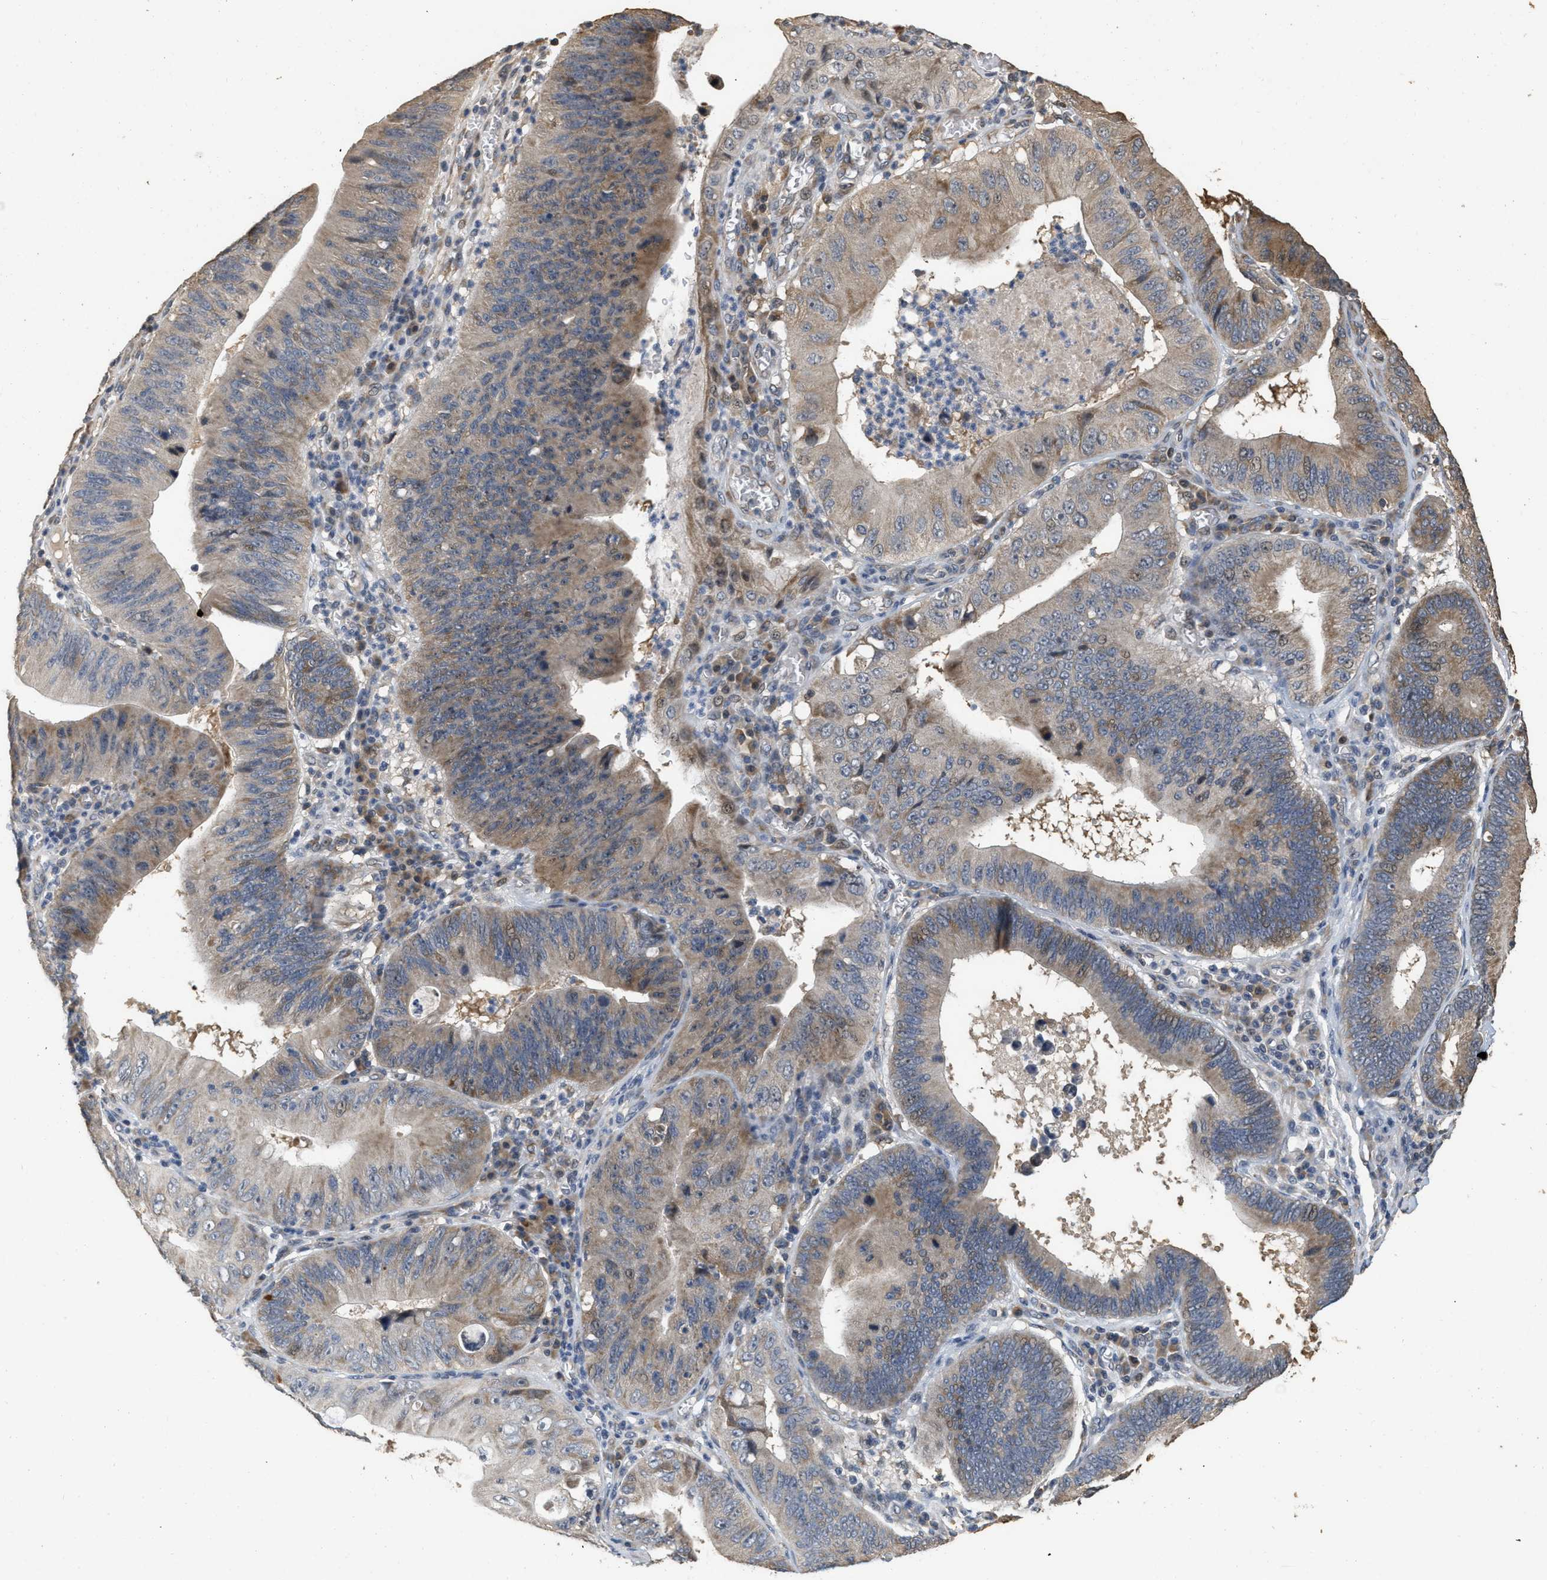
{"staining": {"intensity": "moderate", "quantity": ">75%", "location": "cytoplasmic/membranous"}, "tissue": "stomach cancer", "cell_type": "Tumor cells", "image_type": "cancer", "snomed": [{"axis": "morphology", "description": "Adenocarcinoma, NOS"}, {"axis": "topography", "description": "Stomach"}], "caption": "A histopathology image showing moderate cytoplasmic/membranous expression in about >75% of tumor cells in adenocarcinoma (stomach), as visualized by brown immunohistochemical staining.", "gene": "NCS1", "patient": {"sex": "male", "age": 59}}